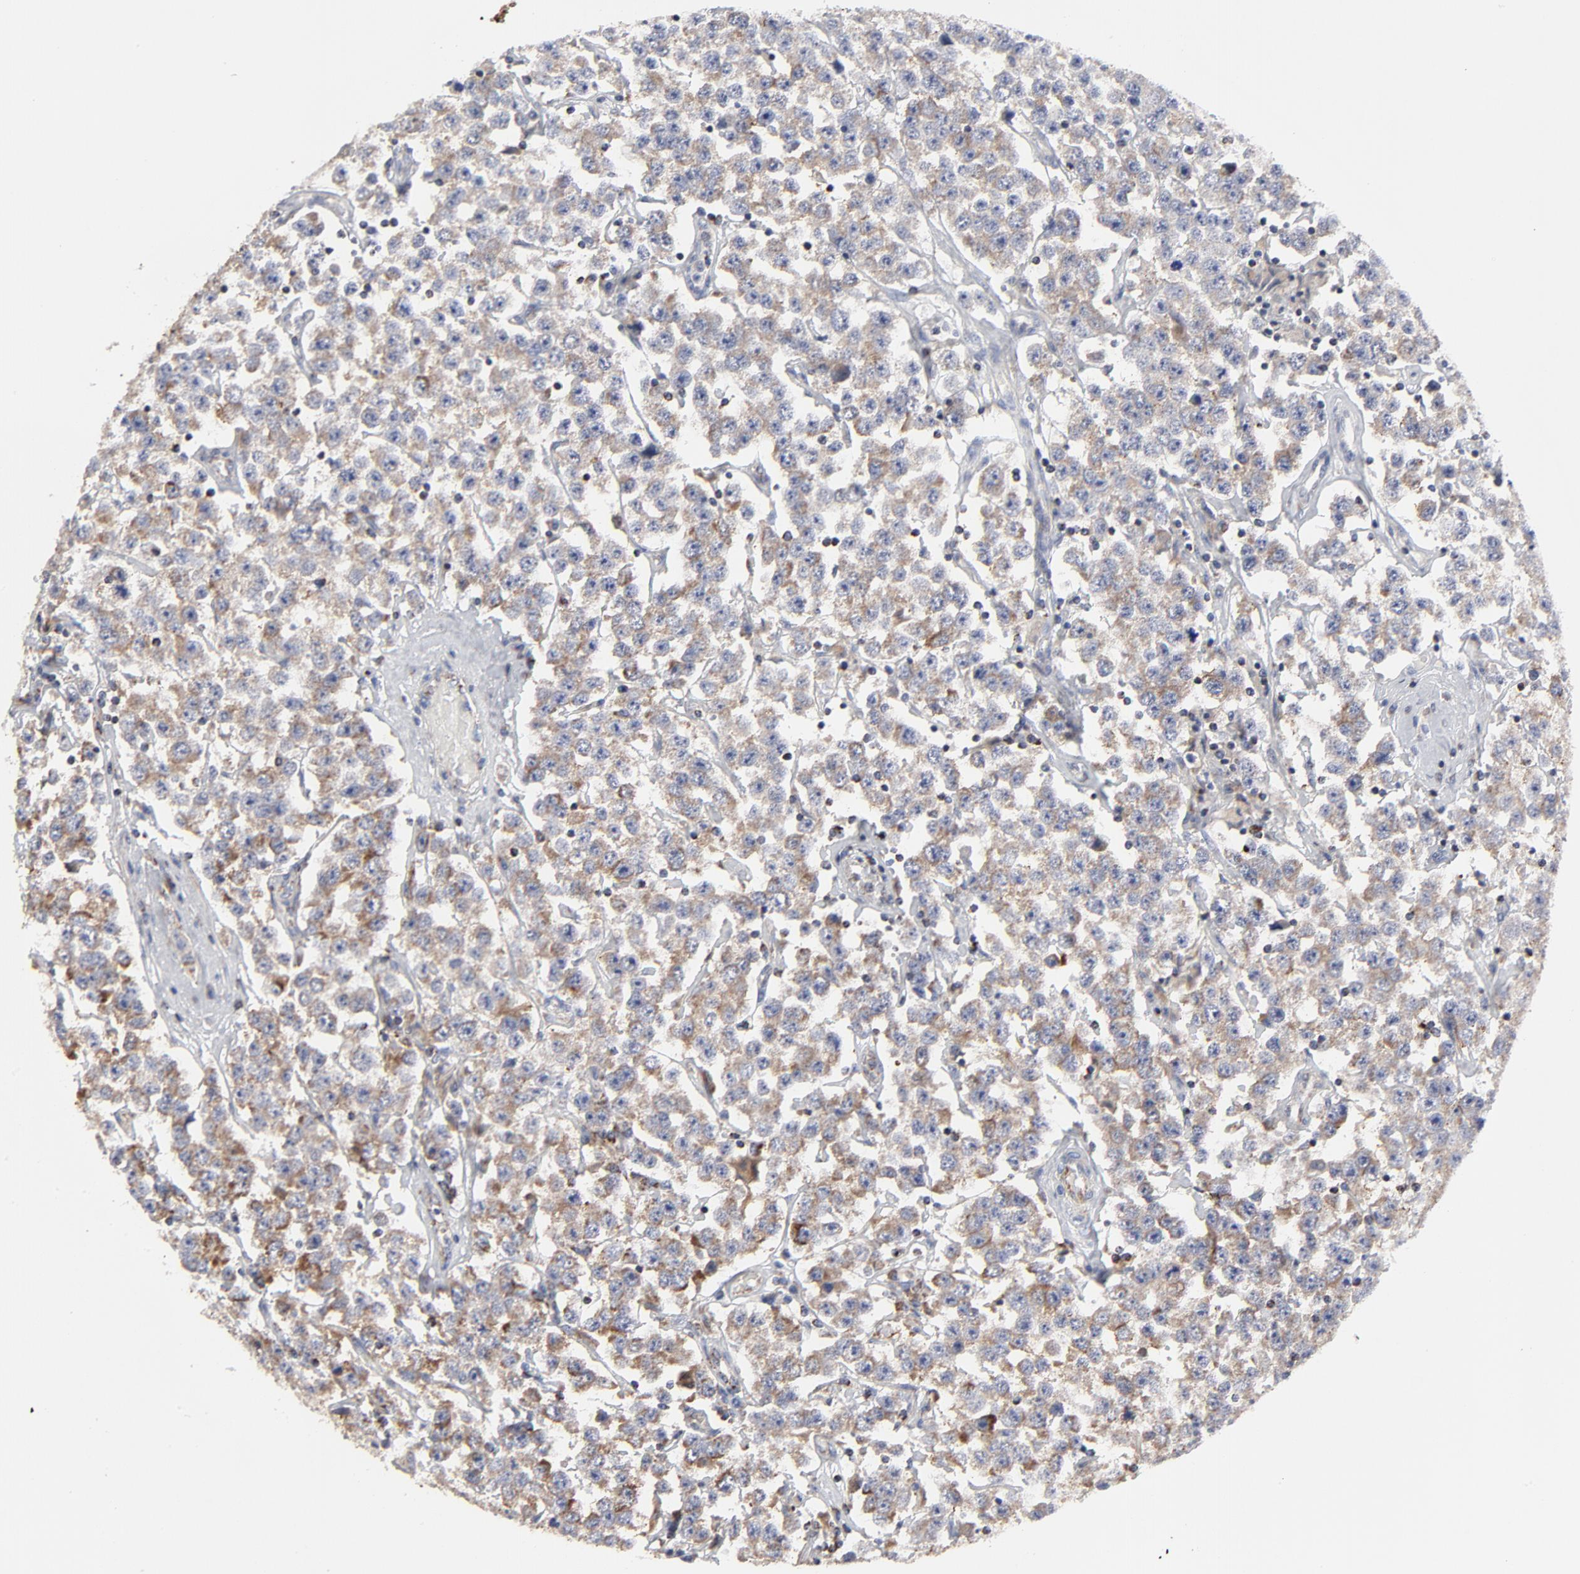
{"staining": {"intensity": "weak", "quantity": ">75%", "location": "cytoplasmic/membranous"}, "tissue": "testis cancer", "cell_type": "Tumor cells", "image_type": "cancer", "snomed": [{"axis": "morphology", "description": "Seminoma, NOS"}, {"axis": "topography", "description": "Testis"}], "caption": "Immunohistochemical staining of seminoma (testis) demonstrates weak cytoplasmic/membranous protein positivity in about >75% of tumor cells.", "gene": "TXNRD2", "patient": {"sex": "male", "age": 52}}